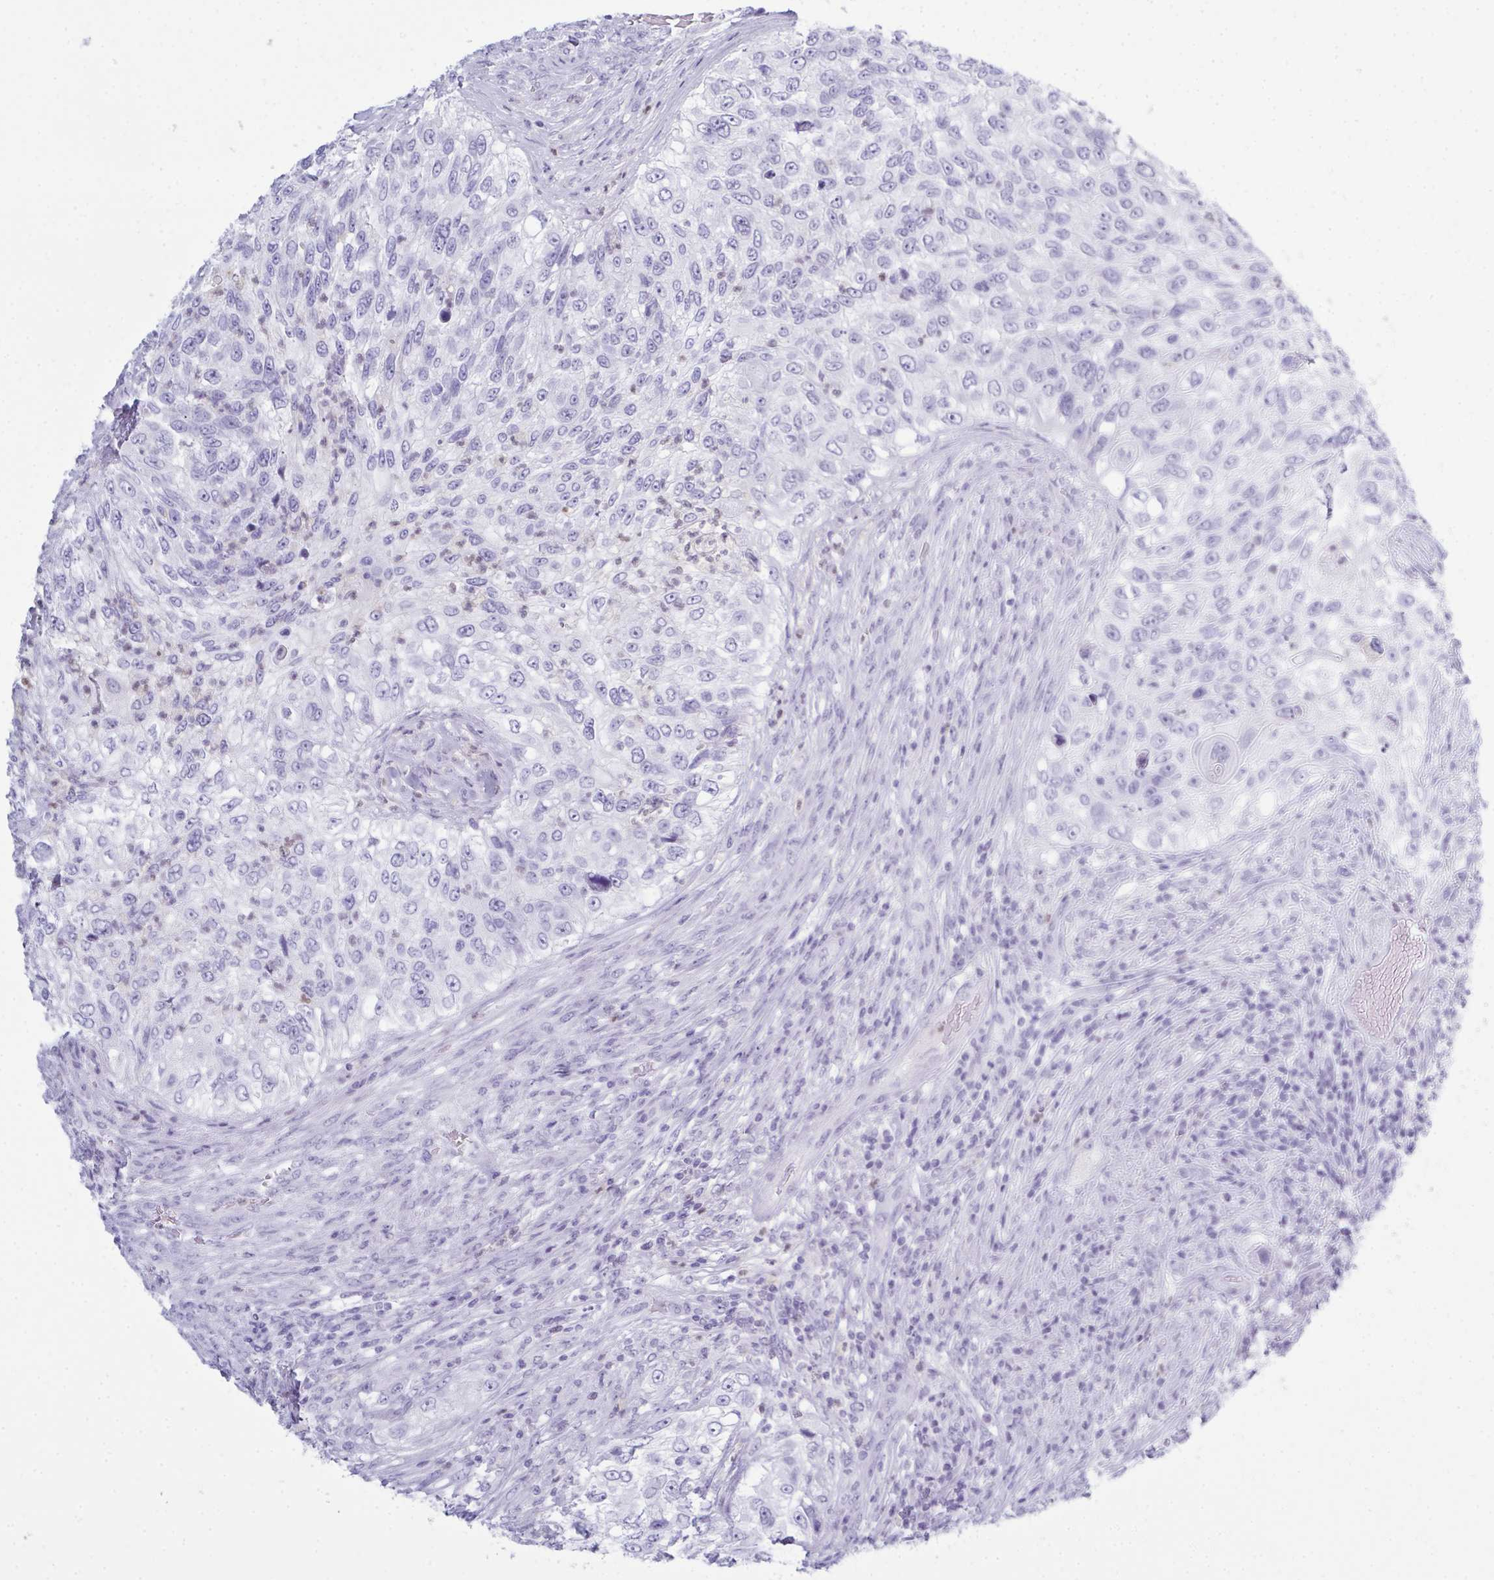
{"staining": {"intensity": "negative", "quantity": "none", "location": "none"}, "tissue": "urothelial cancer", "cell_type": "Tumor cells", "image_type": "cancer", "snomed": [{"axis": "morphology", "description": "Urothelial carcinoma, High grade"}, {"axis": "topography", "description": "Urinary bladder"}], "caption": "DAB (3,3'-diaminobenzidine) immunohistochemical staining of human urothelial carcinoma (high-grade) exhibits no significant positivity in tumor cells.", "gene": "SERPINB10", "patient": {"sex": "female", "age": 60}}